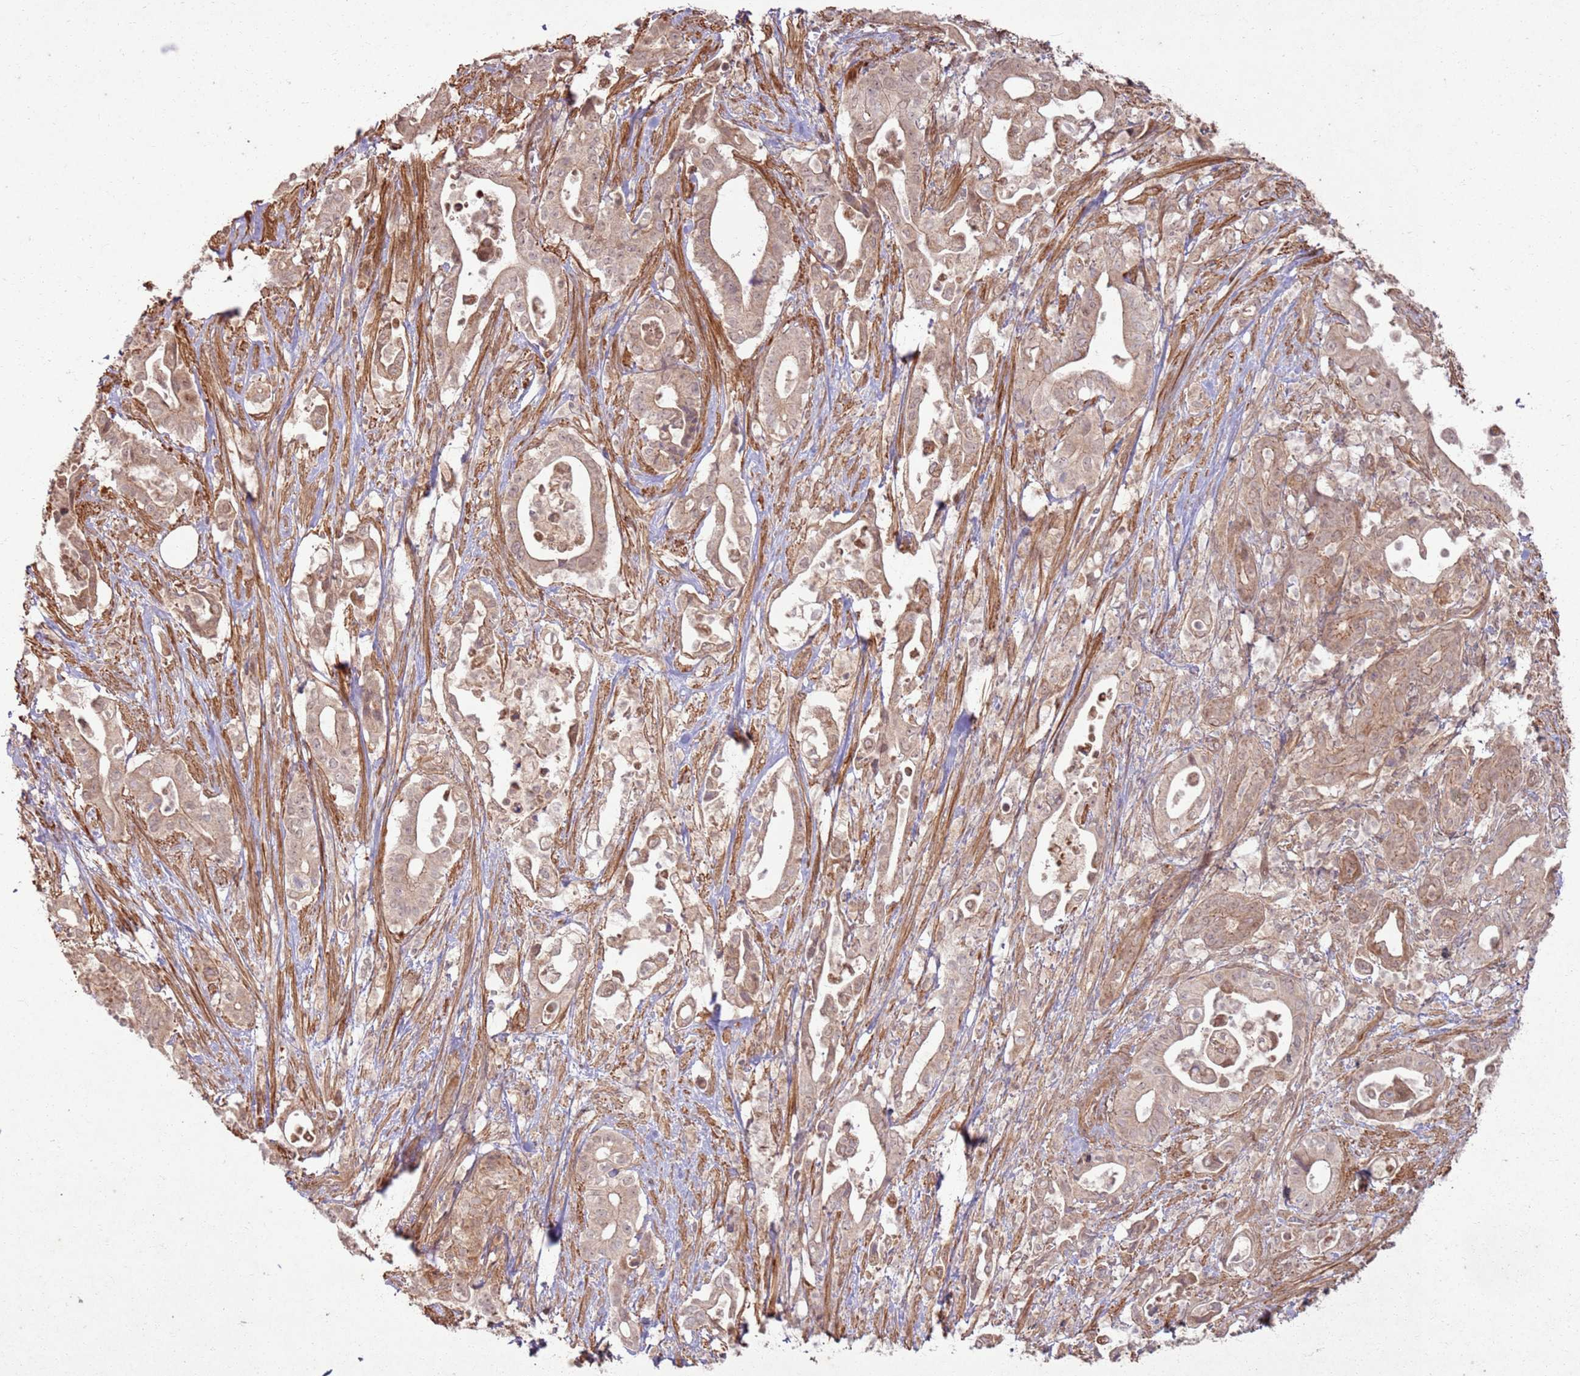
{"staining": {"intensity": "weak", "quantity": ">75%", "location": "cytoplasmic/membranous,nuclear"}, "tissue": "pancreatic cancer", "cell_type": "Tumor cells", "image_type": "cancer", "snomed": [{"axis": "morphology", "description": "Adenocarcinoma, NOS"}, {"axis": "topography", "description": "Pancreas"}], "caption": "Brown immunohistochemical staining in pancreatic adenocarcinoma reveals weak cytoplasmic/membranous and nuclear expression in about >75% of tumor cells.", "gene": "ZNF623", "patient": {"sex": "female", "age": 77}}